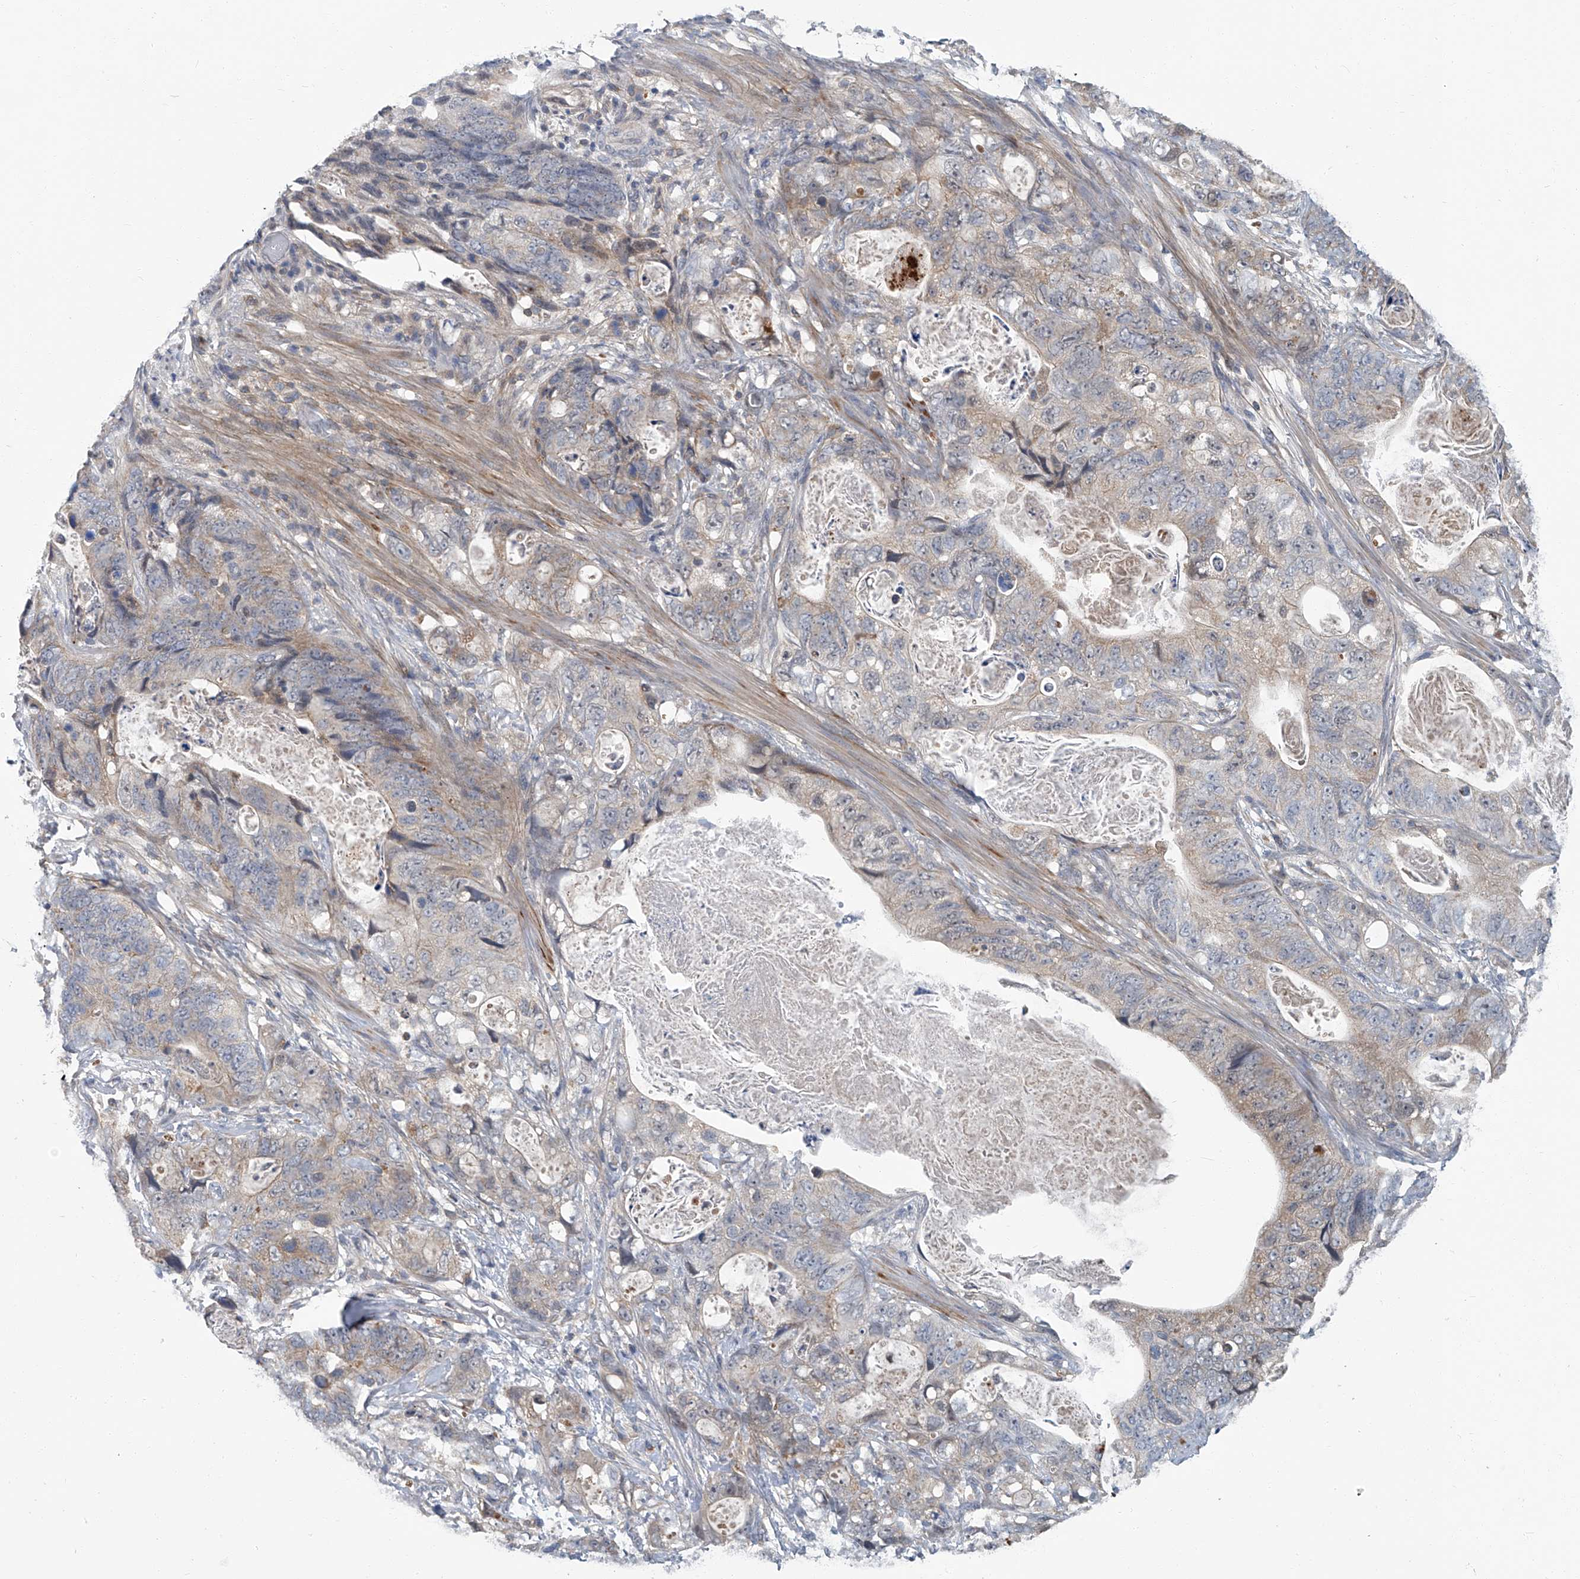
{"staining": {"intensity": "weak", "quantity": "<25%", "location": "cytoplasmic/membranous"}, "tissue": "stomach cancer", "cell_type": "Tumor cells", "image_type": "cancer", "snomed": [{"axis": "morphology", "description": "Normal tissue, NOS"}, {"axis": "morphology", "description": "Adenocarcinoma, NOS"}, {"axis": "topography", "description": "Stomach"}], "caption": "Tumor cells are negative for brown protein staining in stomach cancer (adenocarcinoma).", "gene": "AKNAD1", "patient": {"sex": "female", "age": 89}}